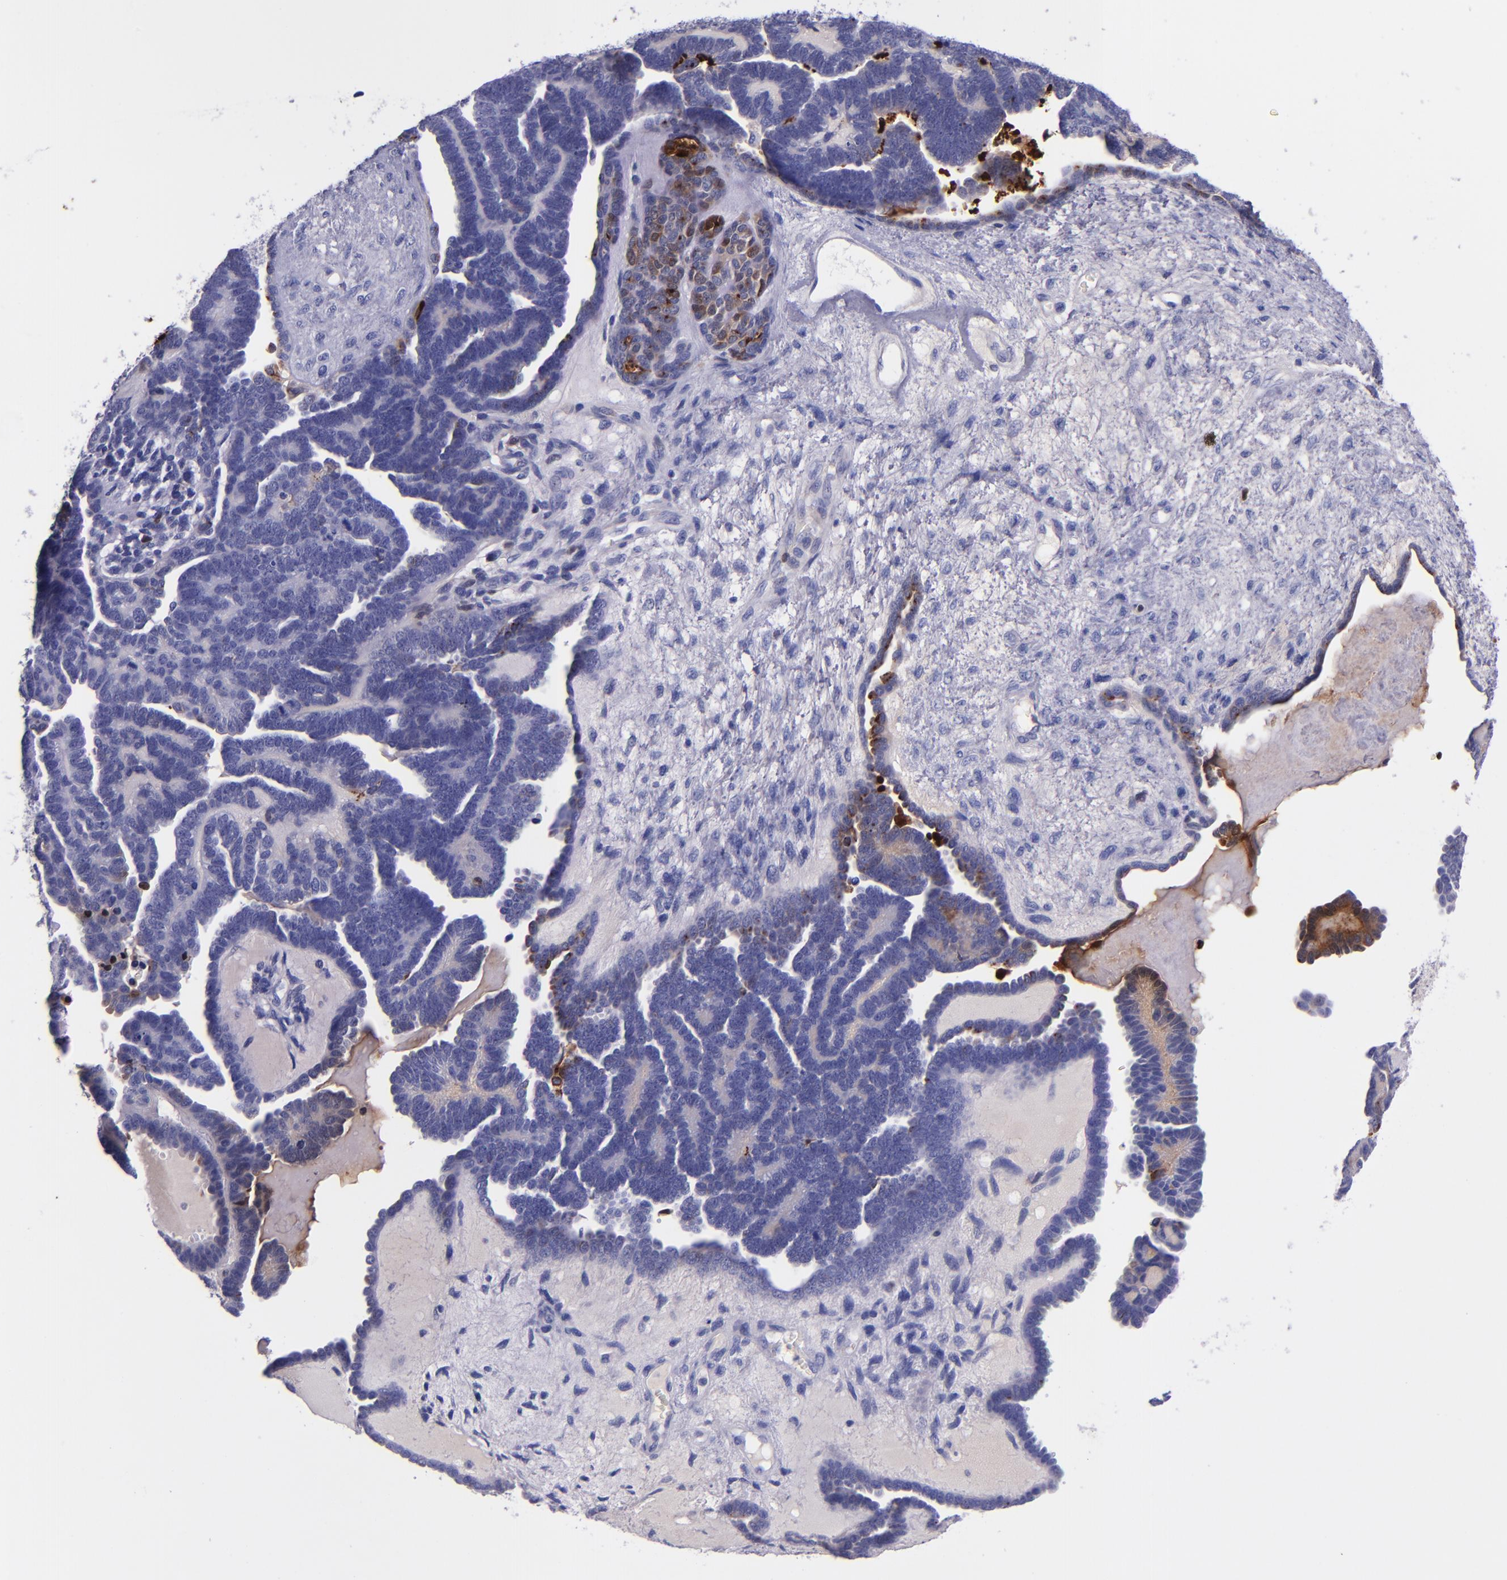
{"staining": {"intensity": "moderate", "quantity": "<25%", "location": "cytoplasmic/membranous"}, "tissue": "endometrial cancer", "cell_type": "Tumor cells", "image_type": "cancer", "snomed": [{"axis": "morphology", "description": "Neoplasm, malignant, NOS"}, {"axis": "topography", "description": "Endometrium"}], "caption": "The immunohistochemical stain labels moderate cytoplasmic/membranous positivity in tumor cells of endometrial cancer tissue.", "gene": "SLPI", "patient": {"sex": "female", "age": 74}}